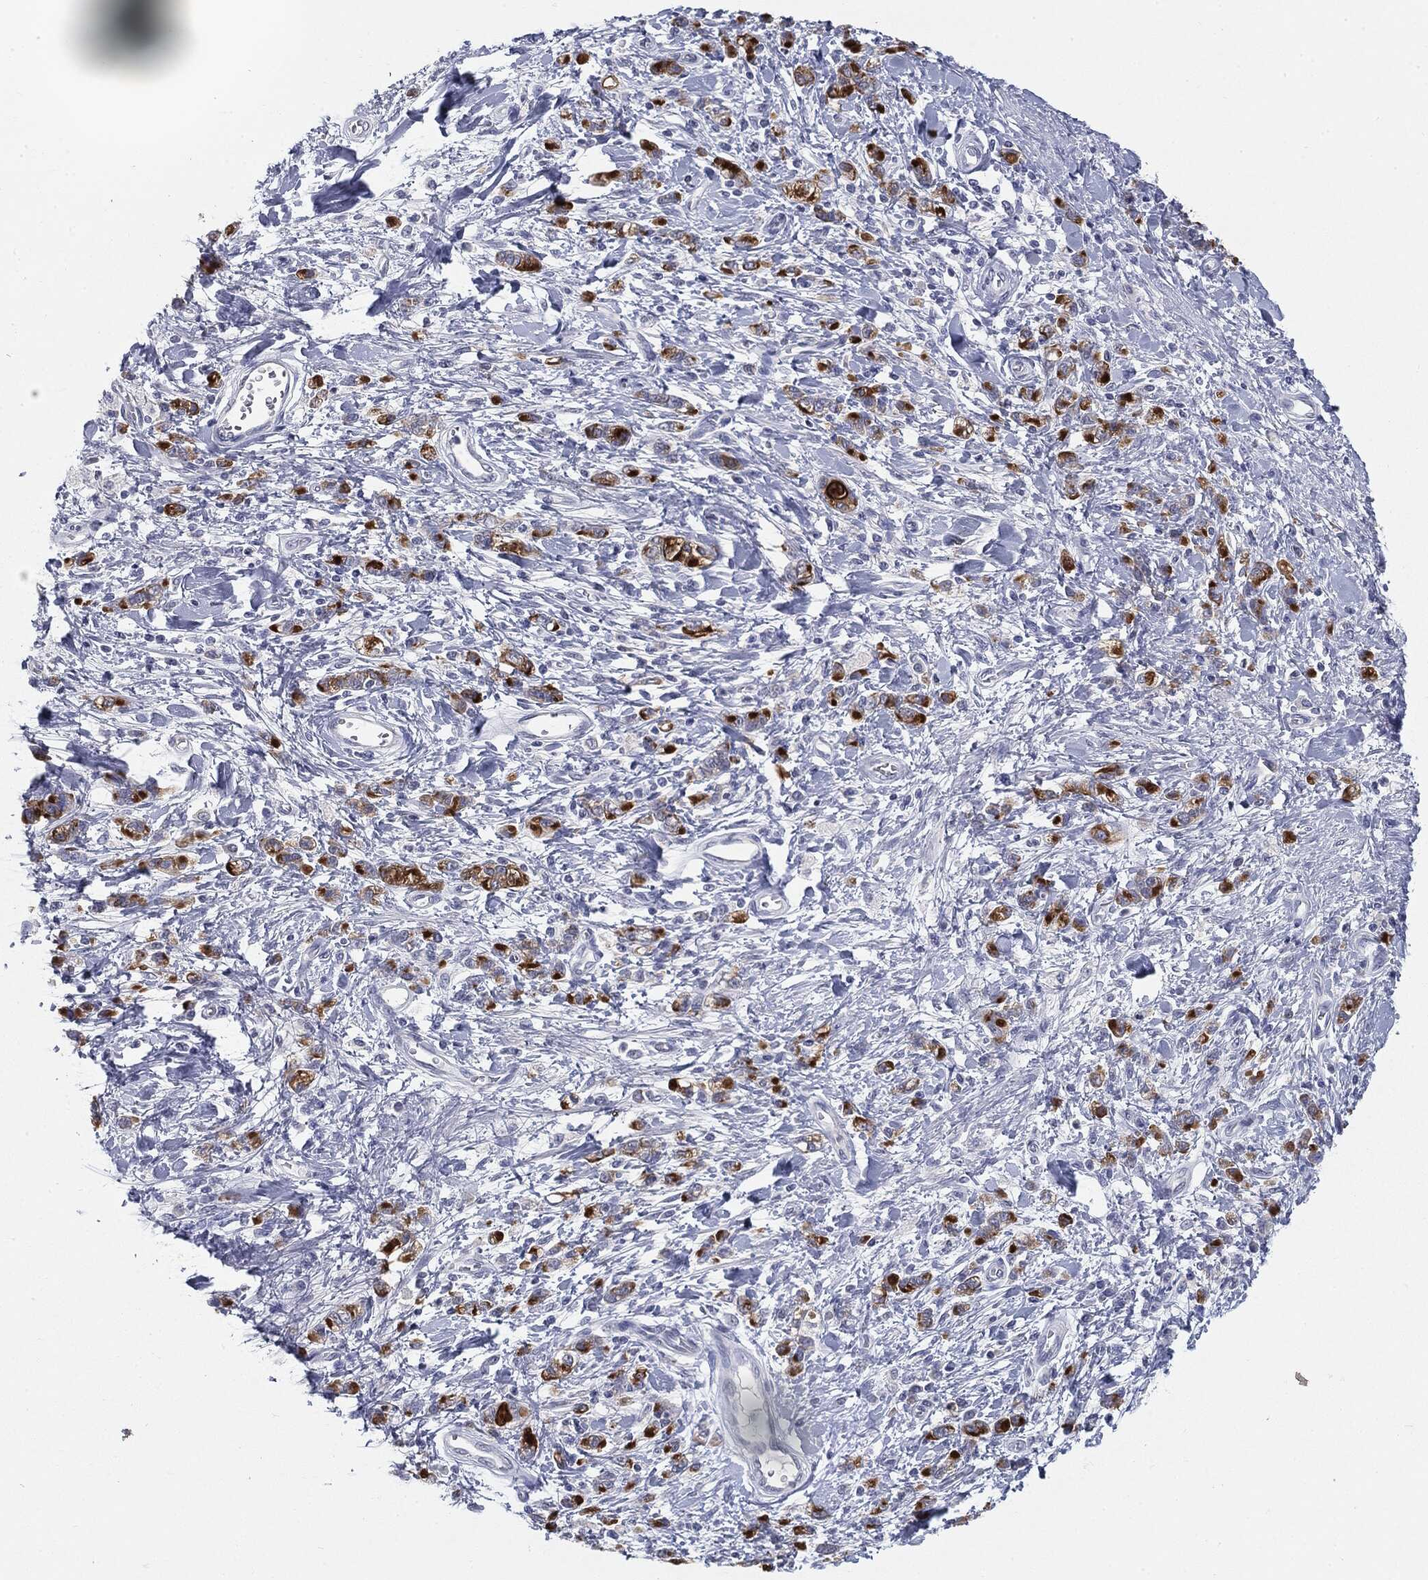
{"staining": {"intensity": "strong", "quantity": ">75%", "location": "cytoplasmic/membranous"}, "tissue": "stomach cancer", "cell_type": "Tumor cells", "image_type": "cancer", "snomed": [{"axis": "morphology", "description": "Adenocarcinoma, NOS"}, {"axis": "topography", "description": "Stomach"}], "caption": "Tumor cells reveal high levels of strong cytoplasmic/membranous staining in about >75% of cells in stomach adenocarcinoma.", "gene": "MUC1", "patient": {"sex": "male", "age": 77}}